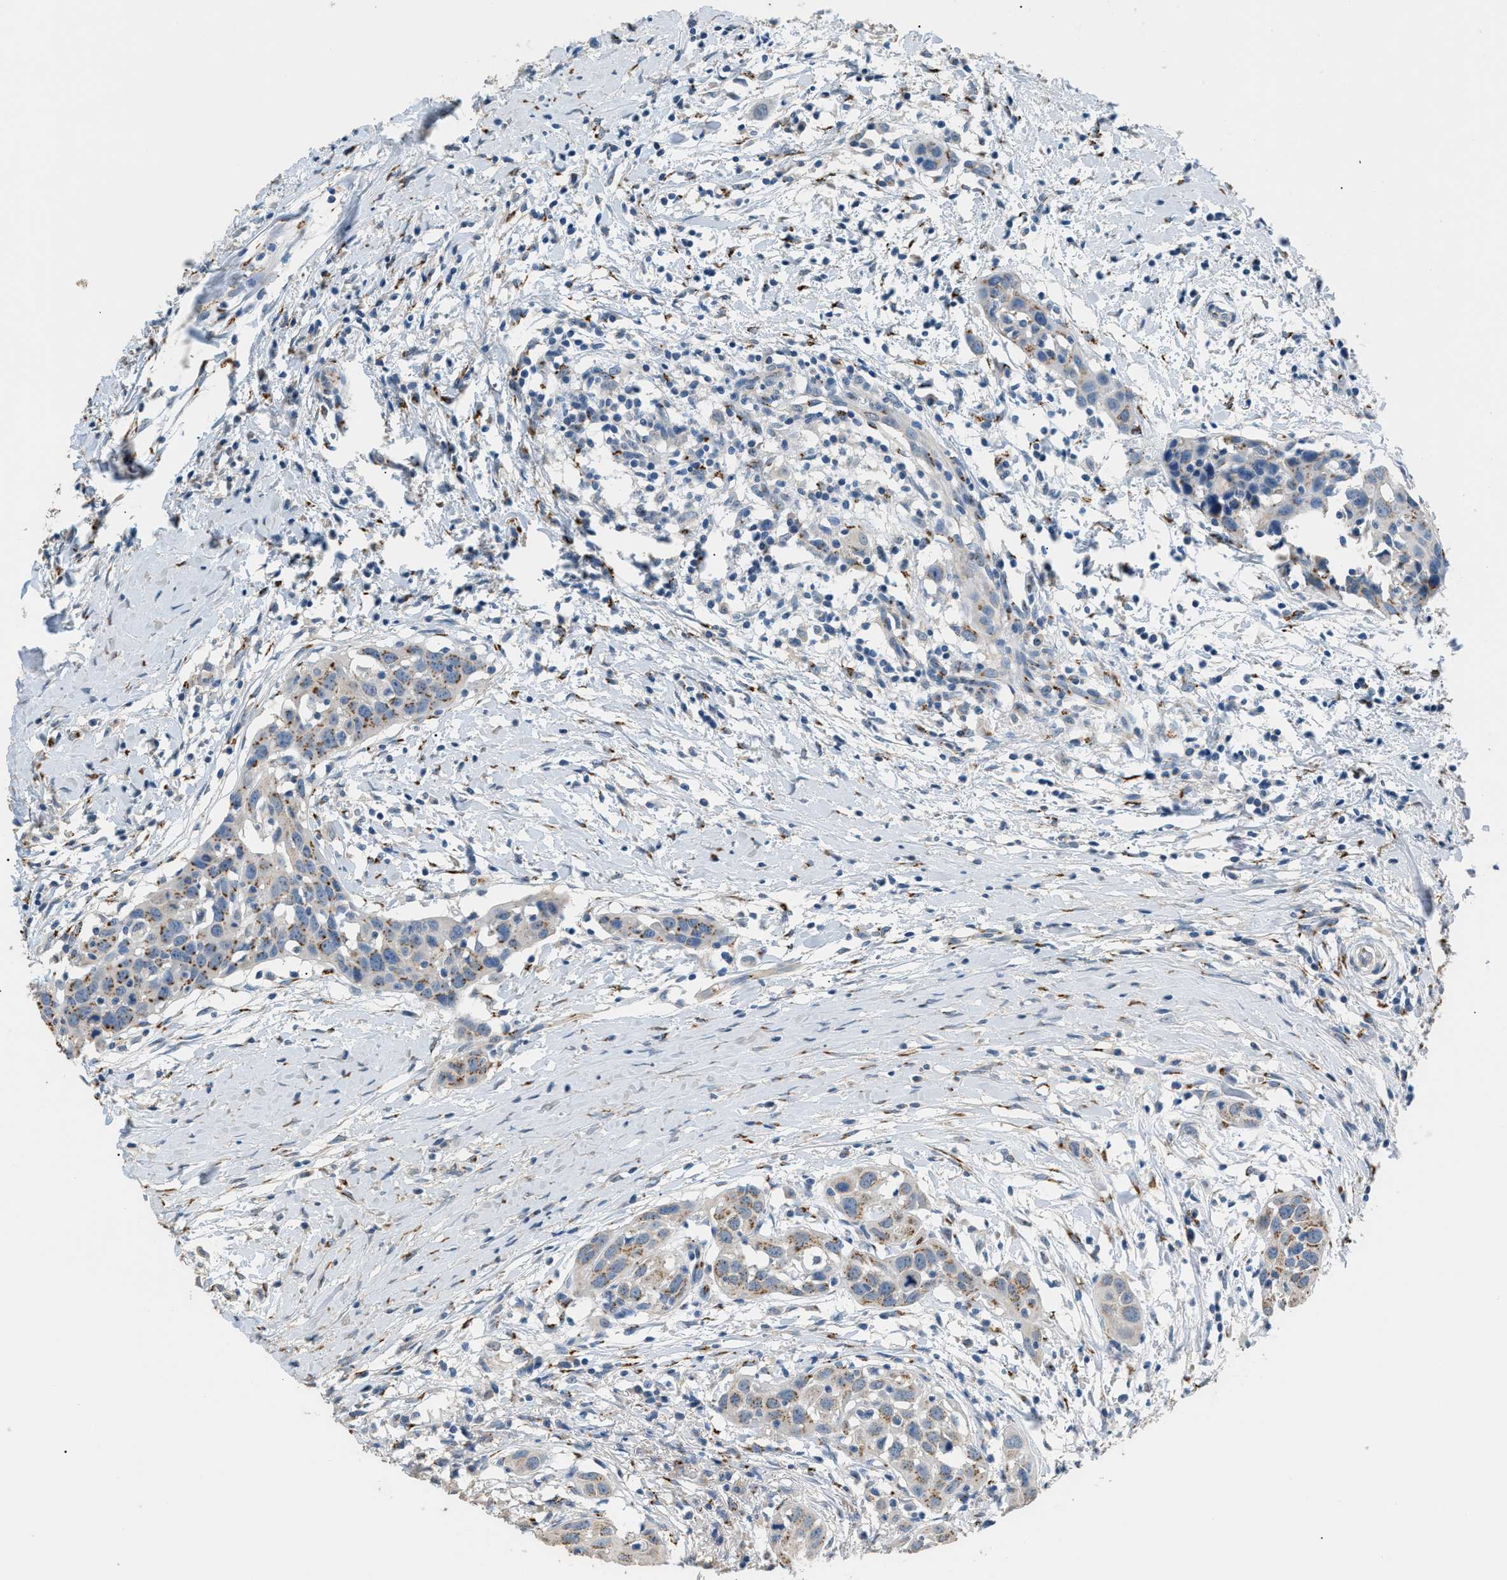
{"staining": {"intensity": "weak", "quantity": "25%-75%", "location": "cytoplasmic/membranous"}, "tissue": "head and neck cancer", "cell_type": "Tumor cells", "image_type": "cancer", "snomed": [{"axis": "morphology", "description": "Squamous cell carcinoma, NOS"}, {"axis": "topography", "description": "Oral tissue"}, {"axis": "topography", "description": "Head-Neck"}], "caption": "Head and neck cancer stained with DAB immunohistochemistry demonstrates low levels of weak cytoplasmic/membranous expression in approximately 25%-75% of tumor cells. Using DAB (brown) and hematoxylin (blue) stains, captured at high magnification using brightfield microscopy.", "gene": "GOLM1", "patient": {"sex": "female", "age": 50}}